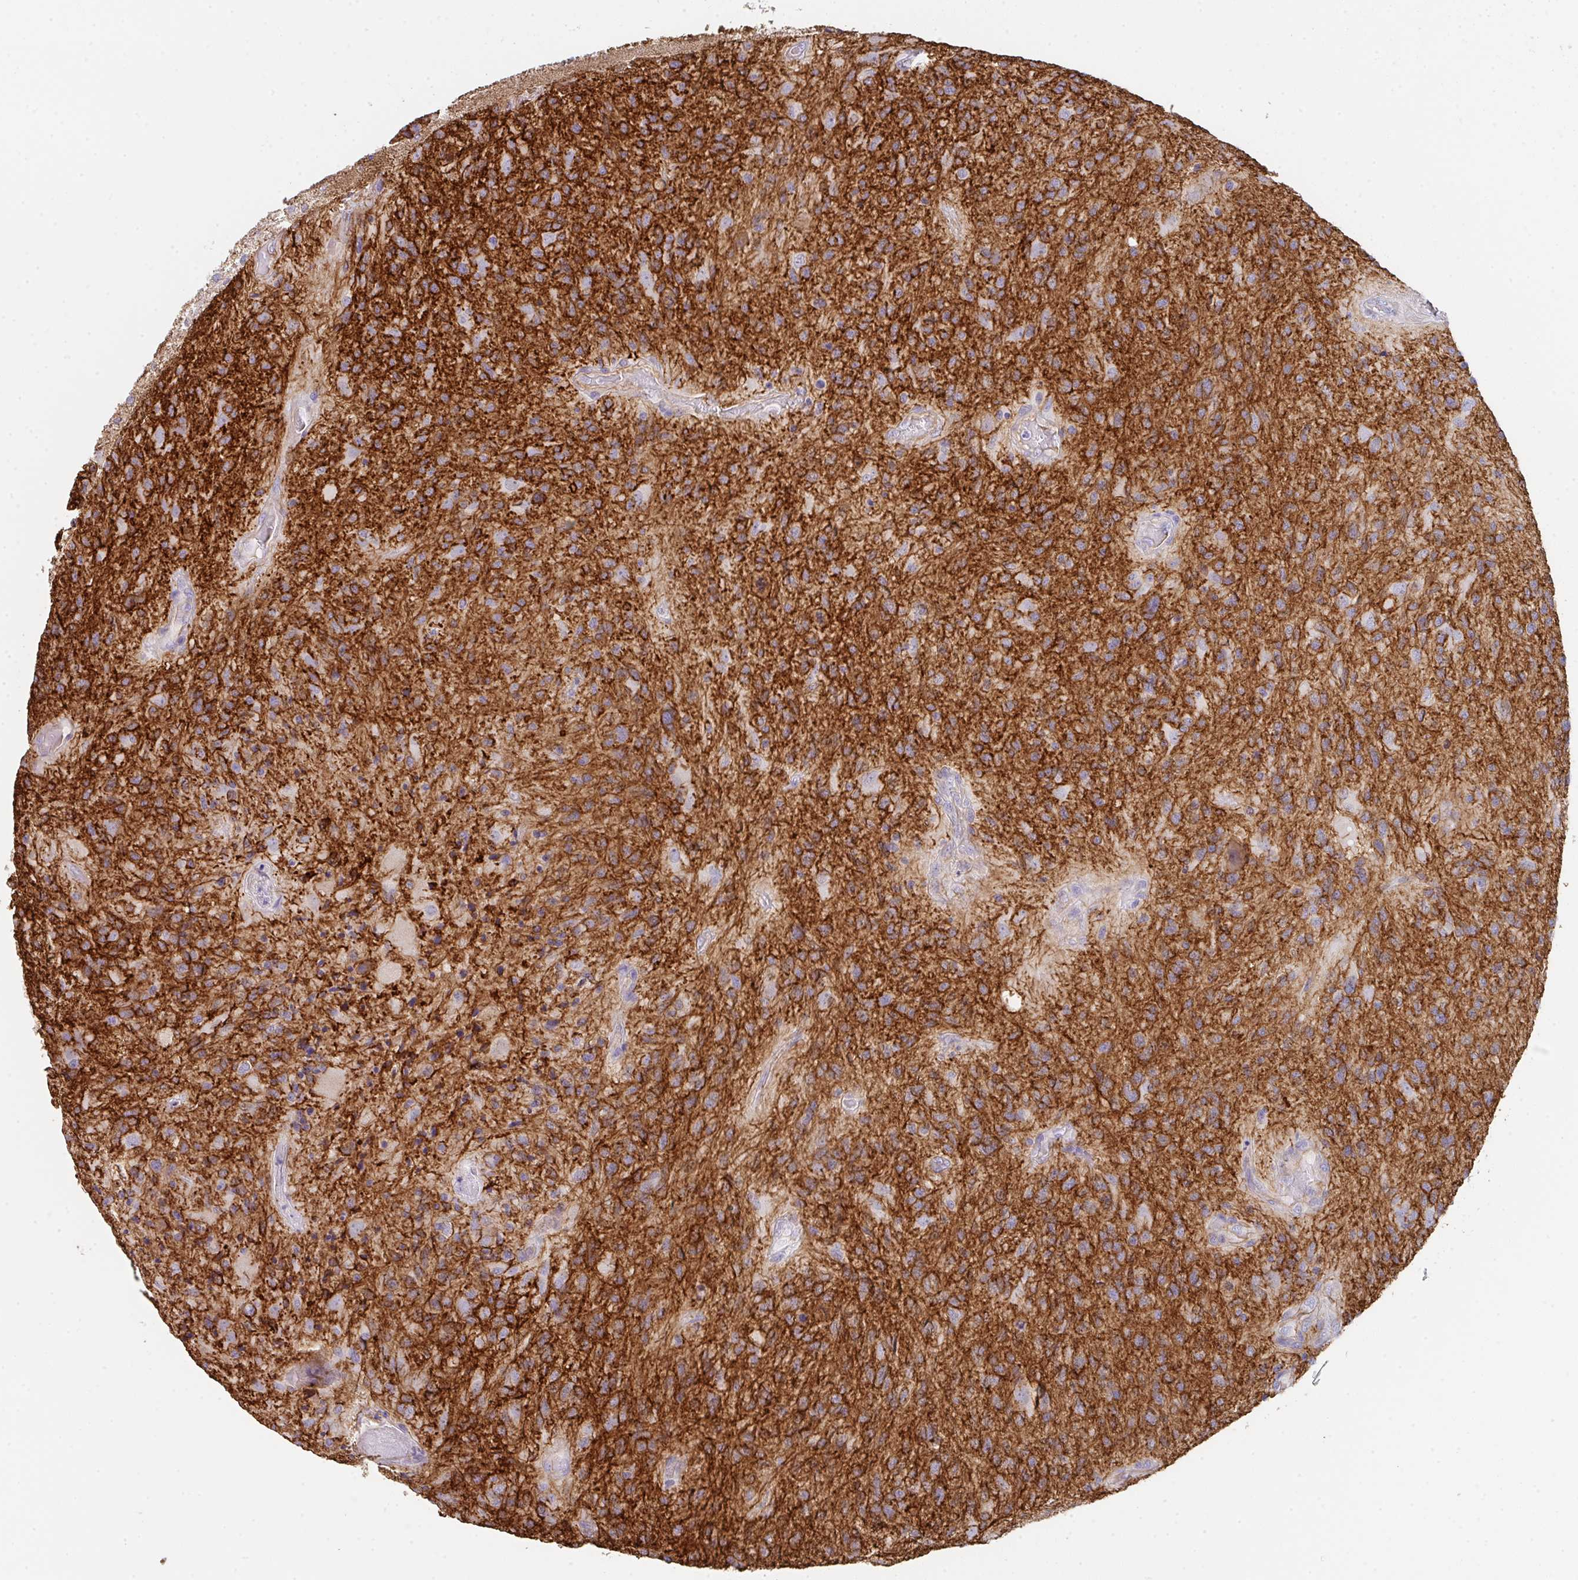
{"staining": {"intensity": "strong", "quantity": "<25%", "location": "cytoplasmic/membranous"}, "tissue": "glioma", "cell_type": "Tumor cells", "image_type": "cancer", "snomed": [{"axis": "morphology", "description": "Glioma, malignant, High grade"}, {"axis": "topography", "description": "Brain"}], "caption": "Immunohistochemical staining of human malignant glioma (high-grade) shows medium levels of strong cytoplasmic/membranous protein expression in approximately <25% of tumor cells. (DAB = brown stain, brightfield microscopy at high magnification).", "gene": "DBN1", "patient": {"sex": "male", "age": 67}}